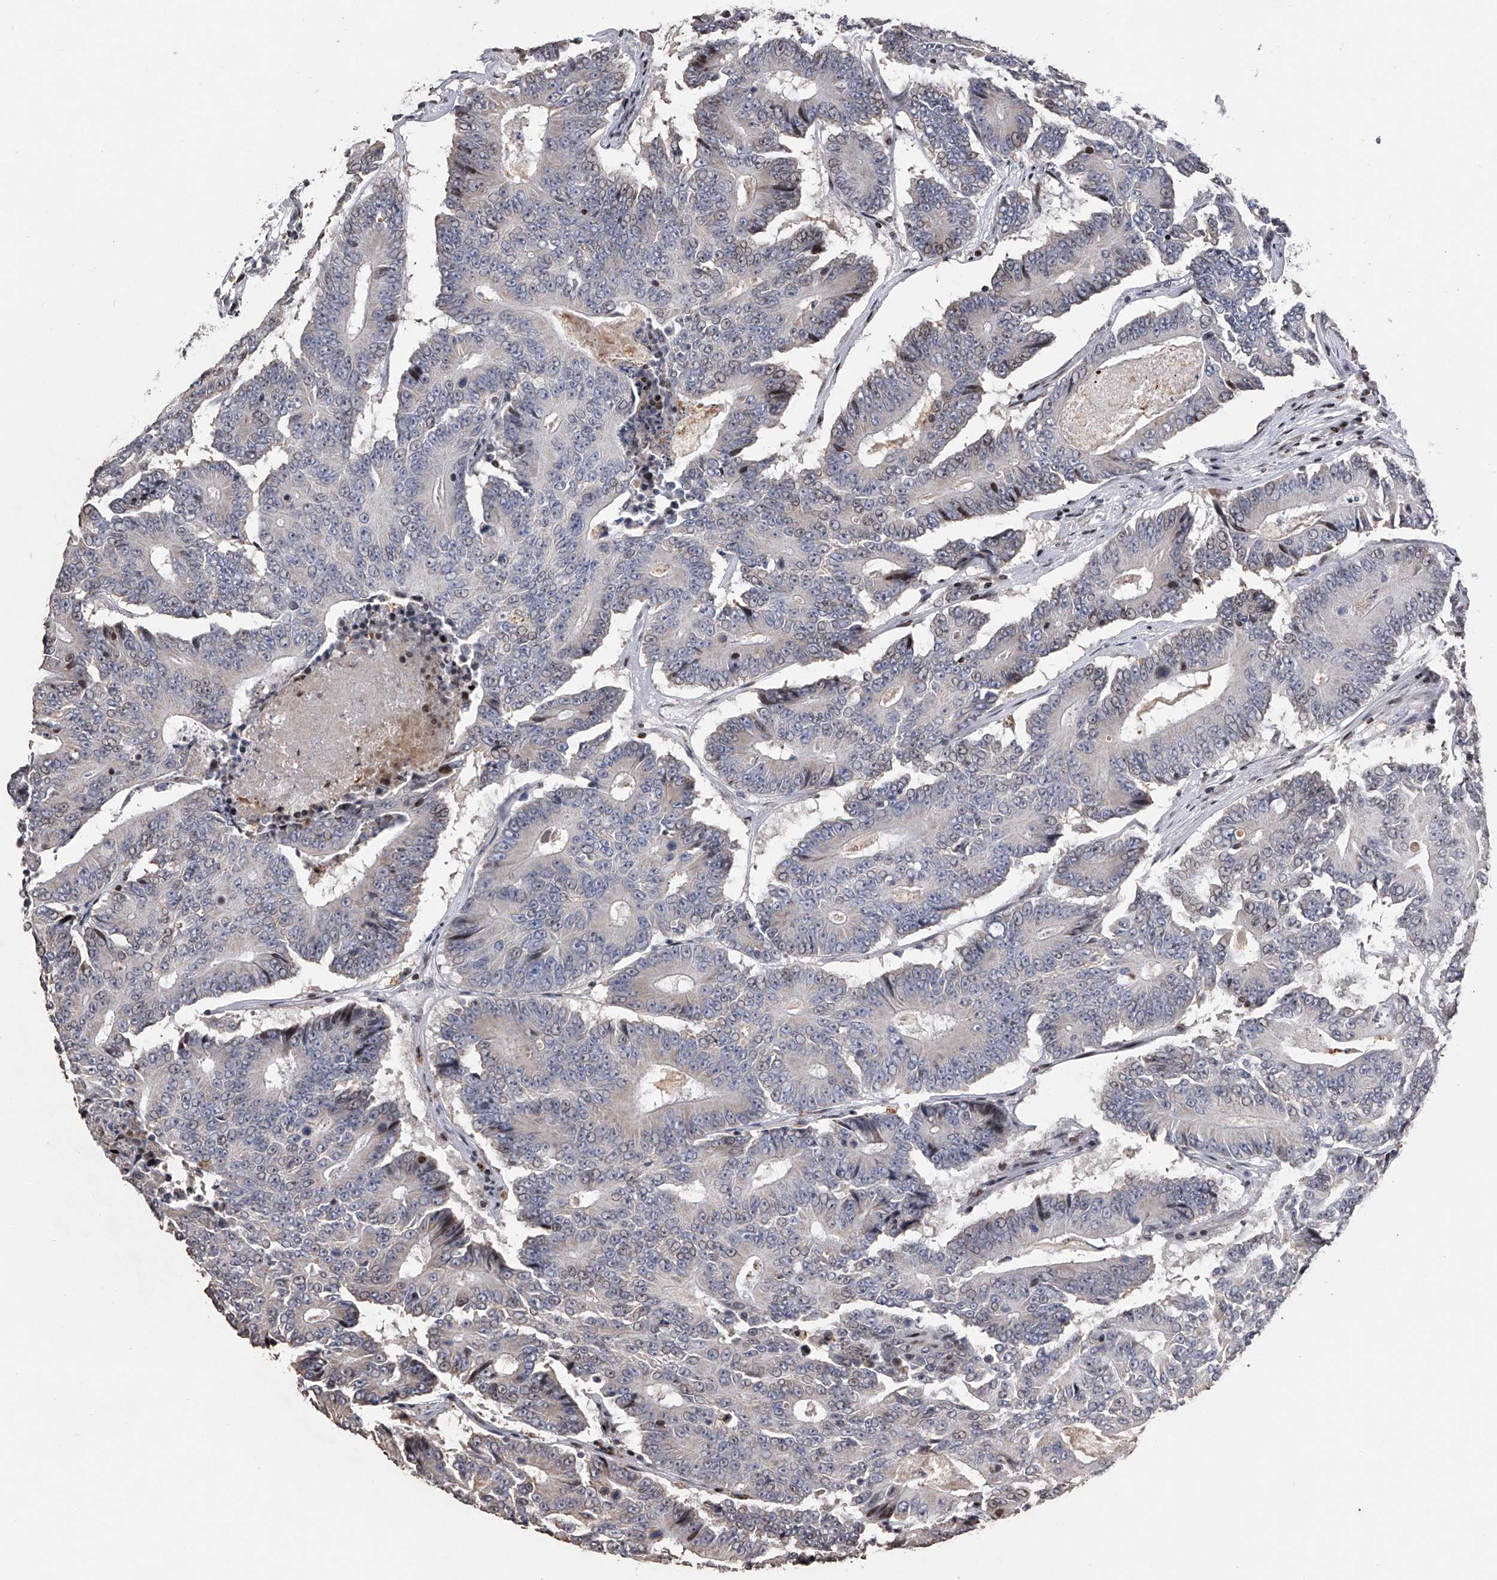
{"staining": {"intensity": "negative", "quantity": "none", "location": "none"}, "tissue": "colorectal cancer", "cell_type": "Tumor cells", "image_type": "cancer", "snomed": [{"axis": "morphology", "description": "Adenocarcinoma, NOS"}, {"axis": "topography", "description": "Colon"}], "caption": "A high-resolution image shows immunohistochemistry staining of colorectal adenocarcinoma, which displays no significant positivity in tumor cells. (DAB (3,3'-diaminobenzidine) immunohistochemistry visualized using brightfield microscopy, high magnification).", "gene": "RWDD2A", "patient": {"sex": "male", "age": 83}}